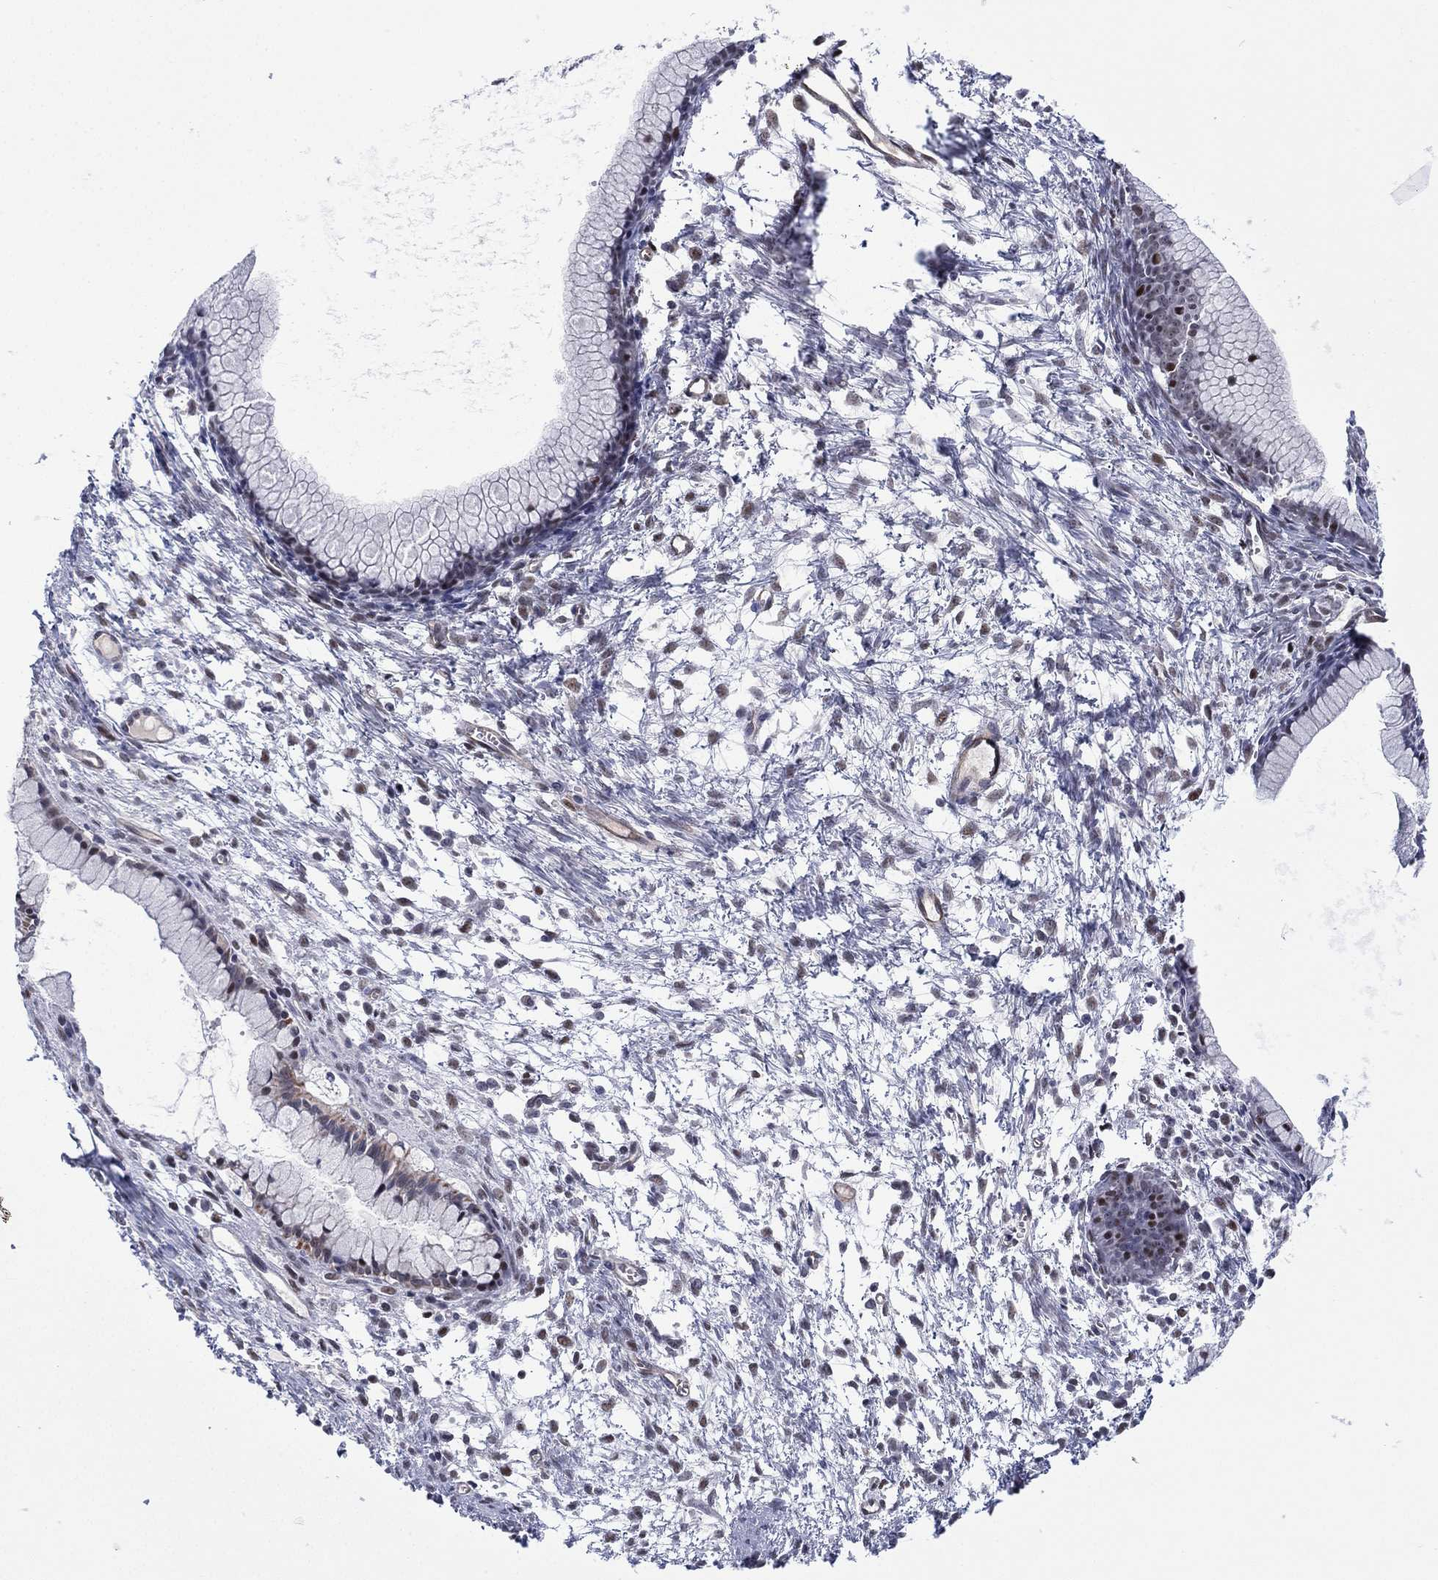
{"staining": {"intensity": "negative", "quantity": "none", "location": "none"}, "tissue": "ovarian cancer", "cell_type": "Tumor cells", "image_type": "cancer", "snomed": [{"axis": "morphology", "description": "Cystadenocarcinoma, mucinous, NOS"}, {"axis": "topography", "description": "Ovary"}], "caption": "There is no significant positivity in tumor cells of mucinous cystadenocarcinoma (ovarian).", "gene": "GSE1", "patient": {"sex": "female", "age": 41}}